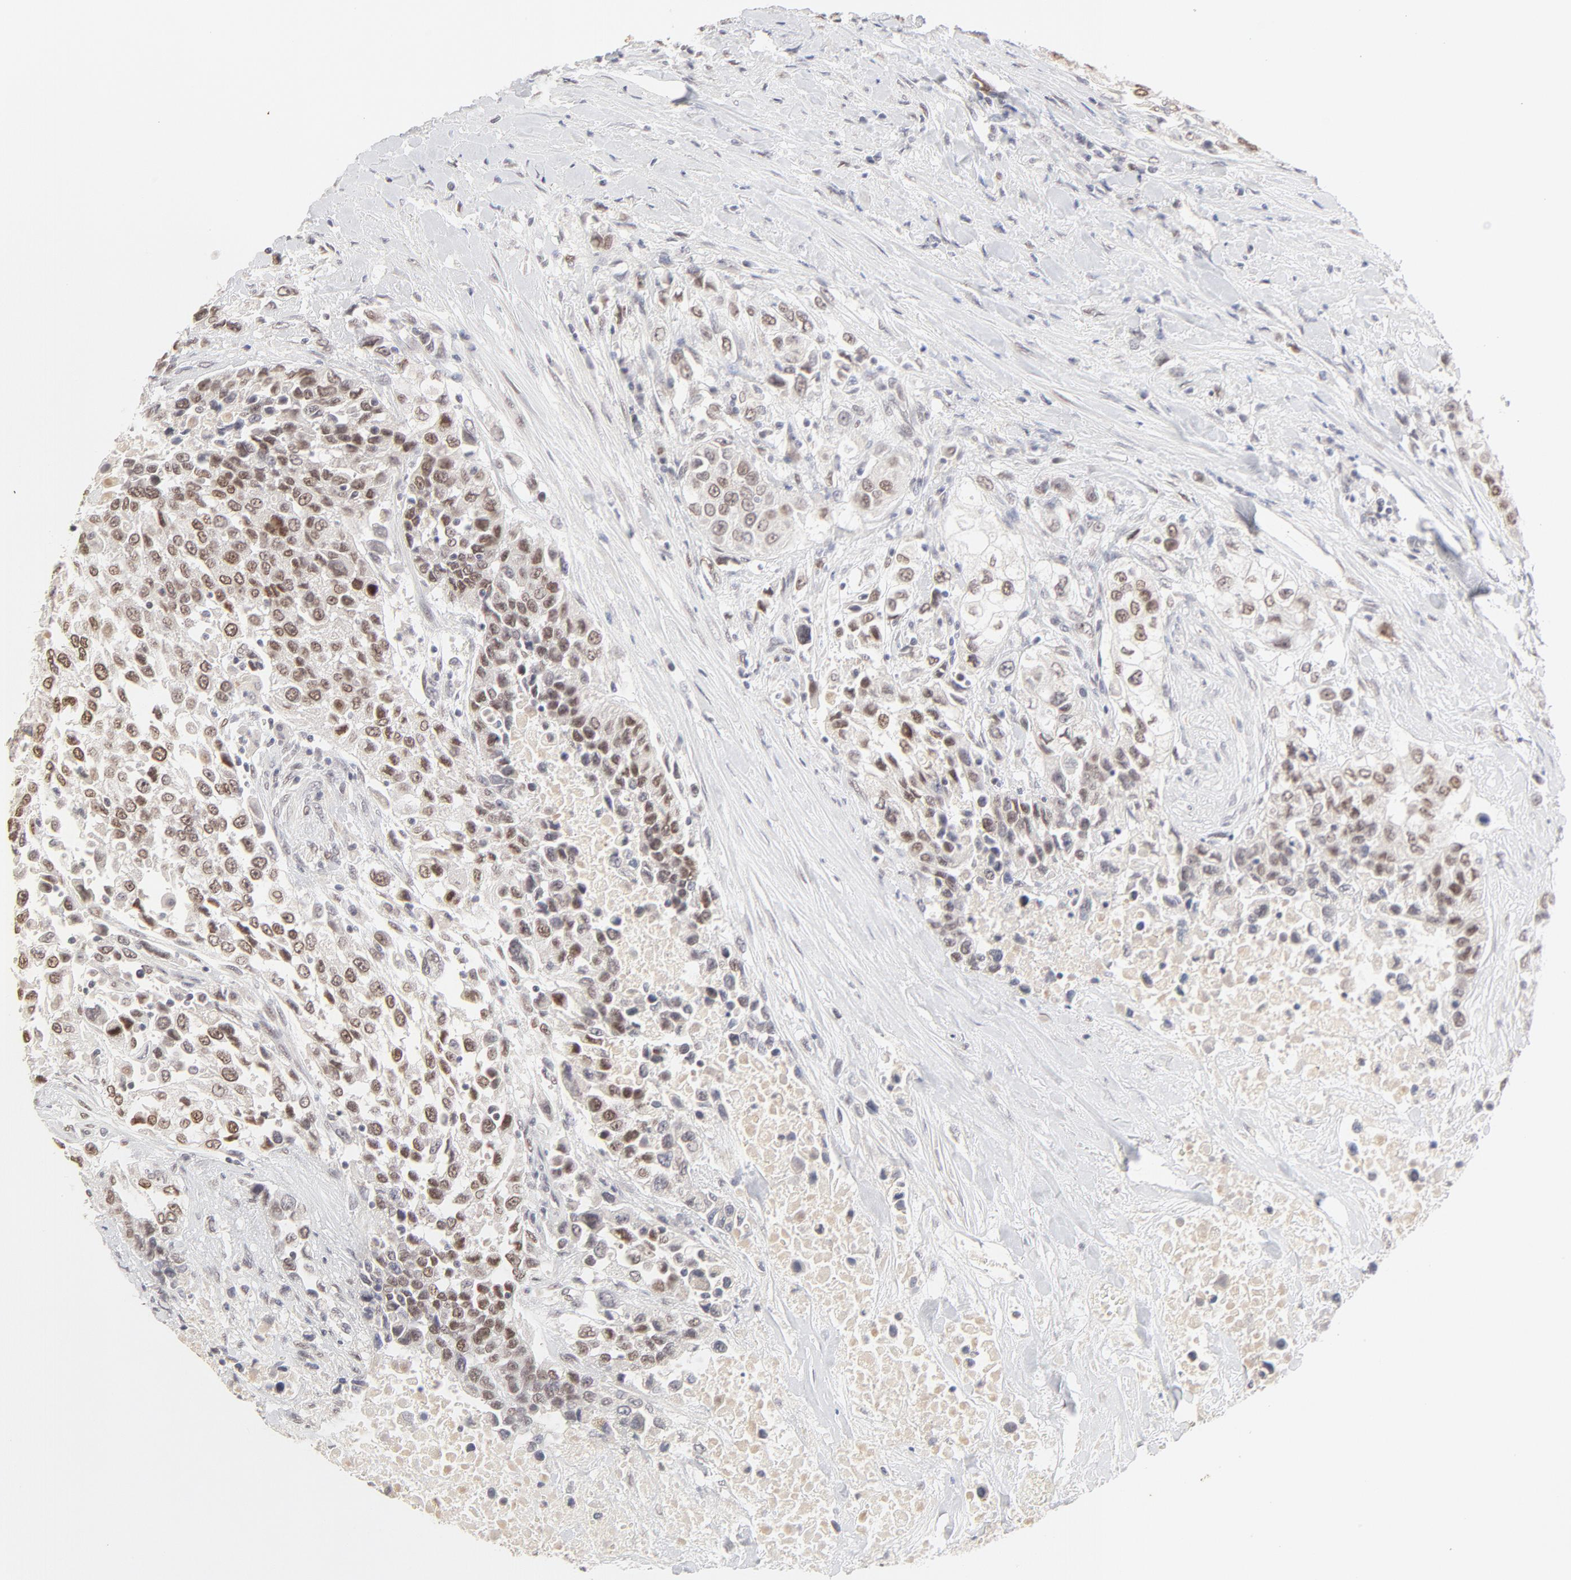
{"staining": {"intensity": "weak", "quantity": "25%-75%", "location": "nuclear"}, "tissue": "urothelial cancer", "cell_type": "Tumor cells", "image_type": "cancer", "snomed": [{"axis": "morphology", "description": "Urothelial carcinoma, High grade"}, {"axis": "topography", "description": "Urinary bladder"}], "caption": "Immunohistochemistry staining of urothelial cancer, which shows low levels of weak nuclear positivity in approximately 25%-75% of tumor cells indicating weak nuclear protein staining. The staining was performed using DAB (3,3'-diaminobenzidine) (brown) for protein detection and nuclei were counterstained in hematoxylin (blue).", "gene": "PBX3", "patient": {"sex": "female", "age": 80}}